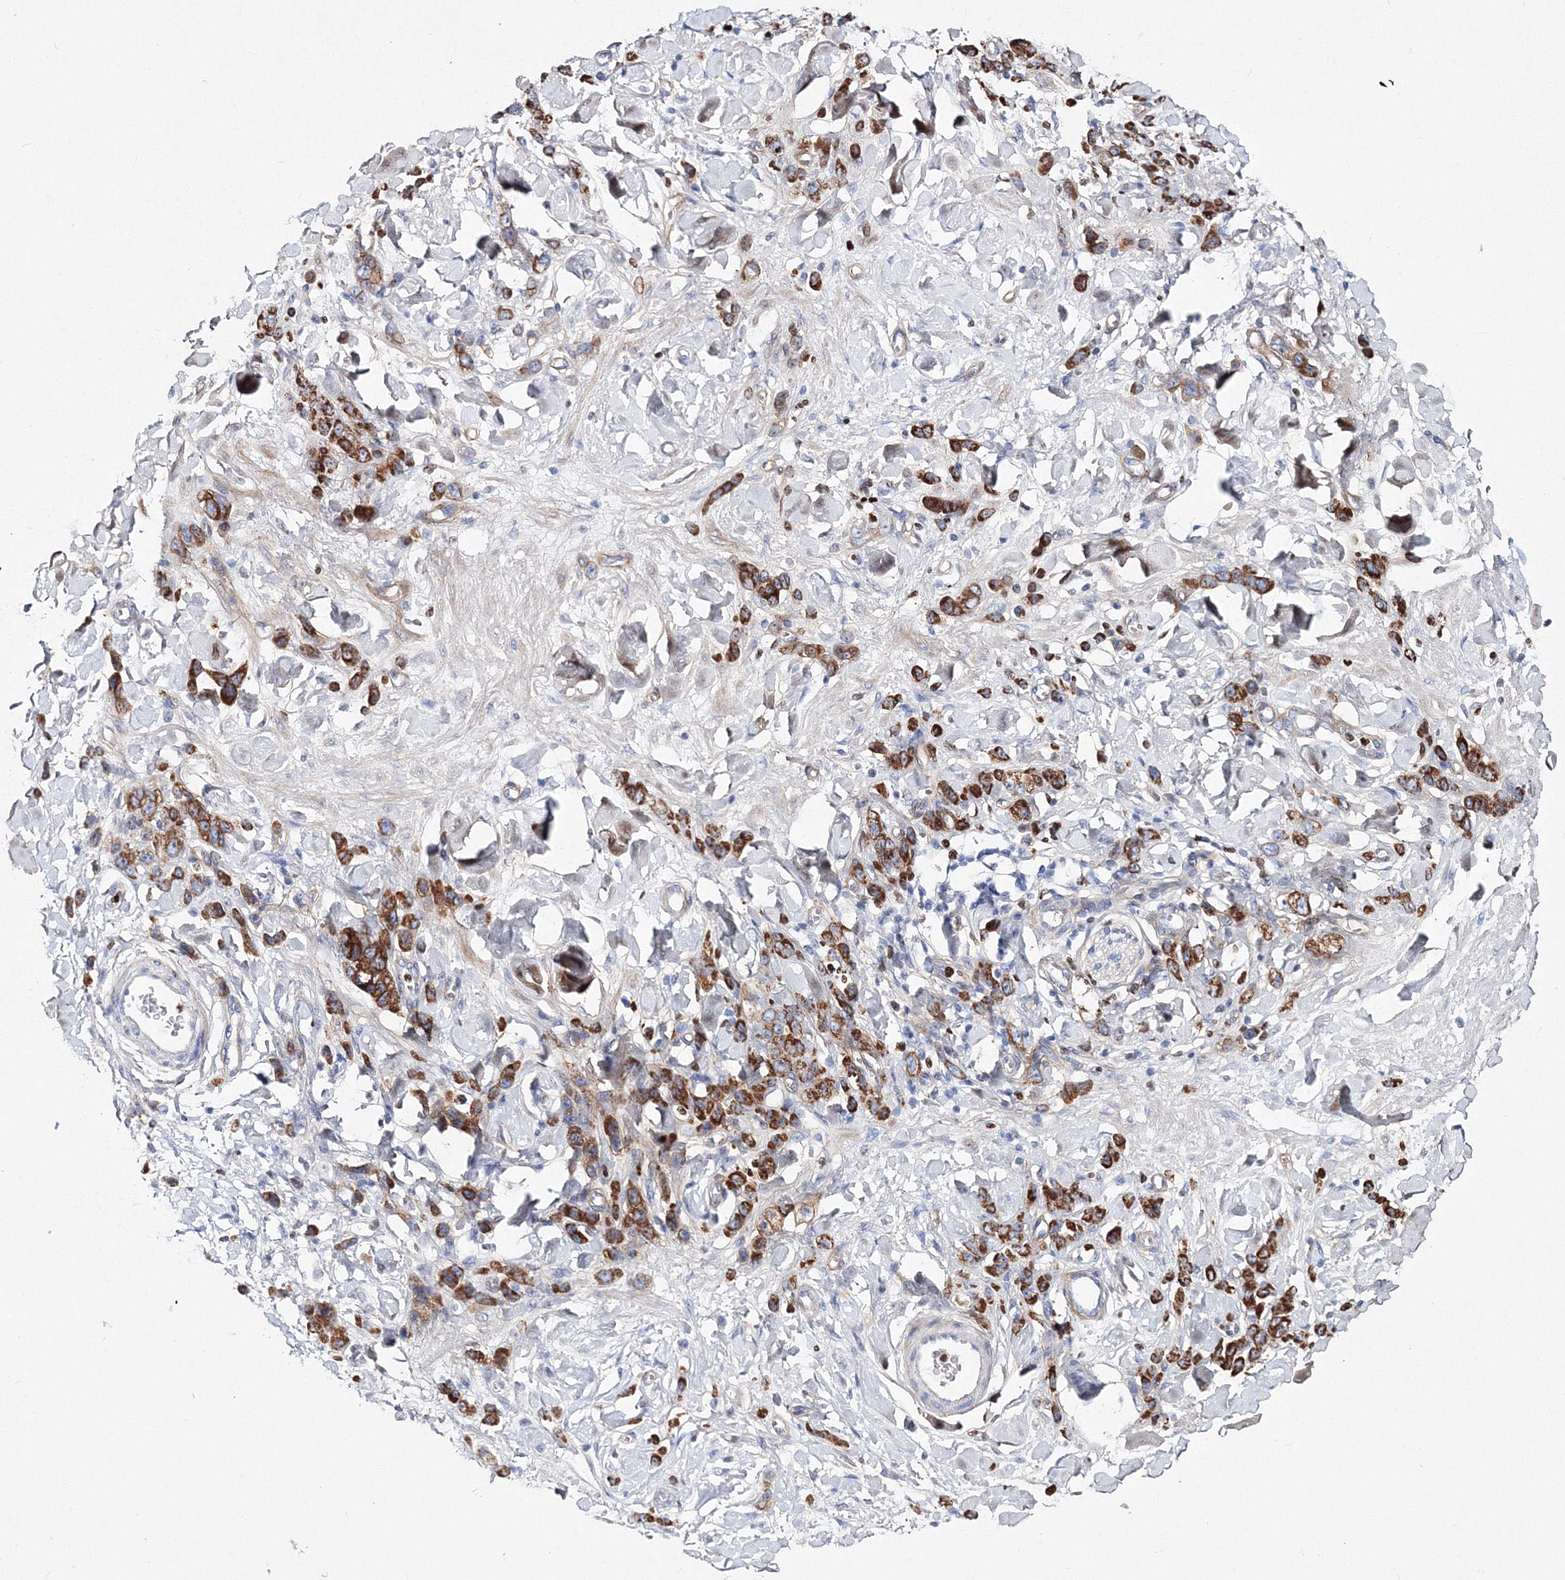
{"staining": {"intensity": "strong", "quantity": ">75%", "location": "cytoplasmic/membranous"}, "tissue": "stomach cancer", "cell_type": "Tumor cells", "image_type": "cancer", "snomed": [{"axis": "morphology", "description": "Normal tissue, NOS"}, {"axis": "morphology", "description": "Adenocarcinoma, NOS"}, {"axis": "topography", "description": "Stomach"}], "caption": "Immunohistochemical staining of human stomach cancer (adenocarcinoma) demonstrates high levels of strong cytoplasmic/membranous protein positivity in about >75% of tumor cells.", "gene": "C11orf52", "patient": {"sex": "male", "age": 82}}